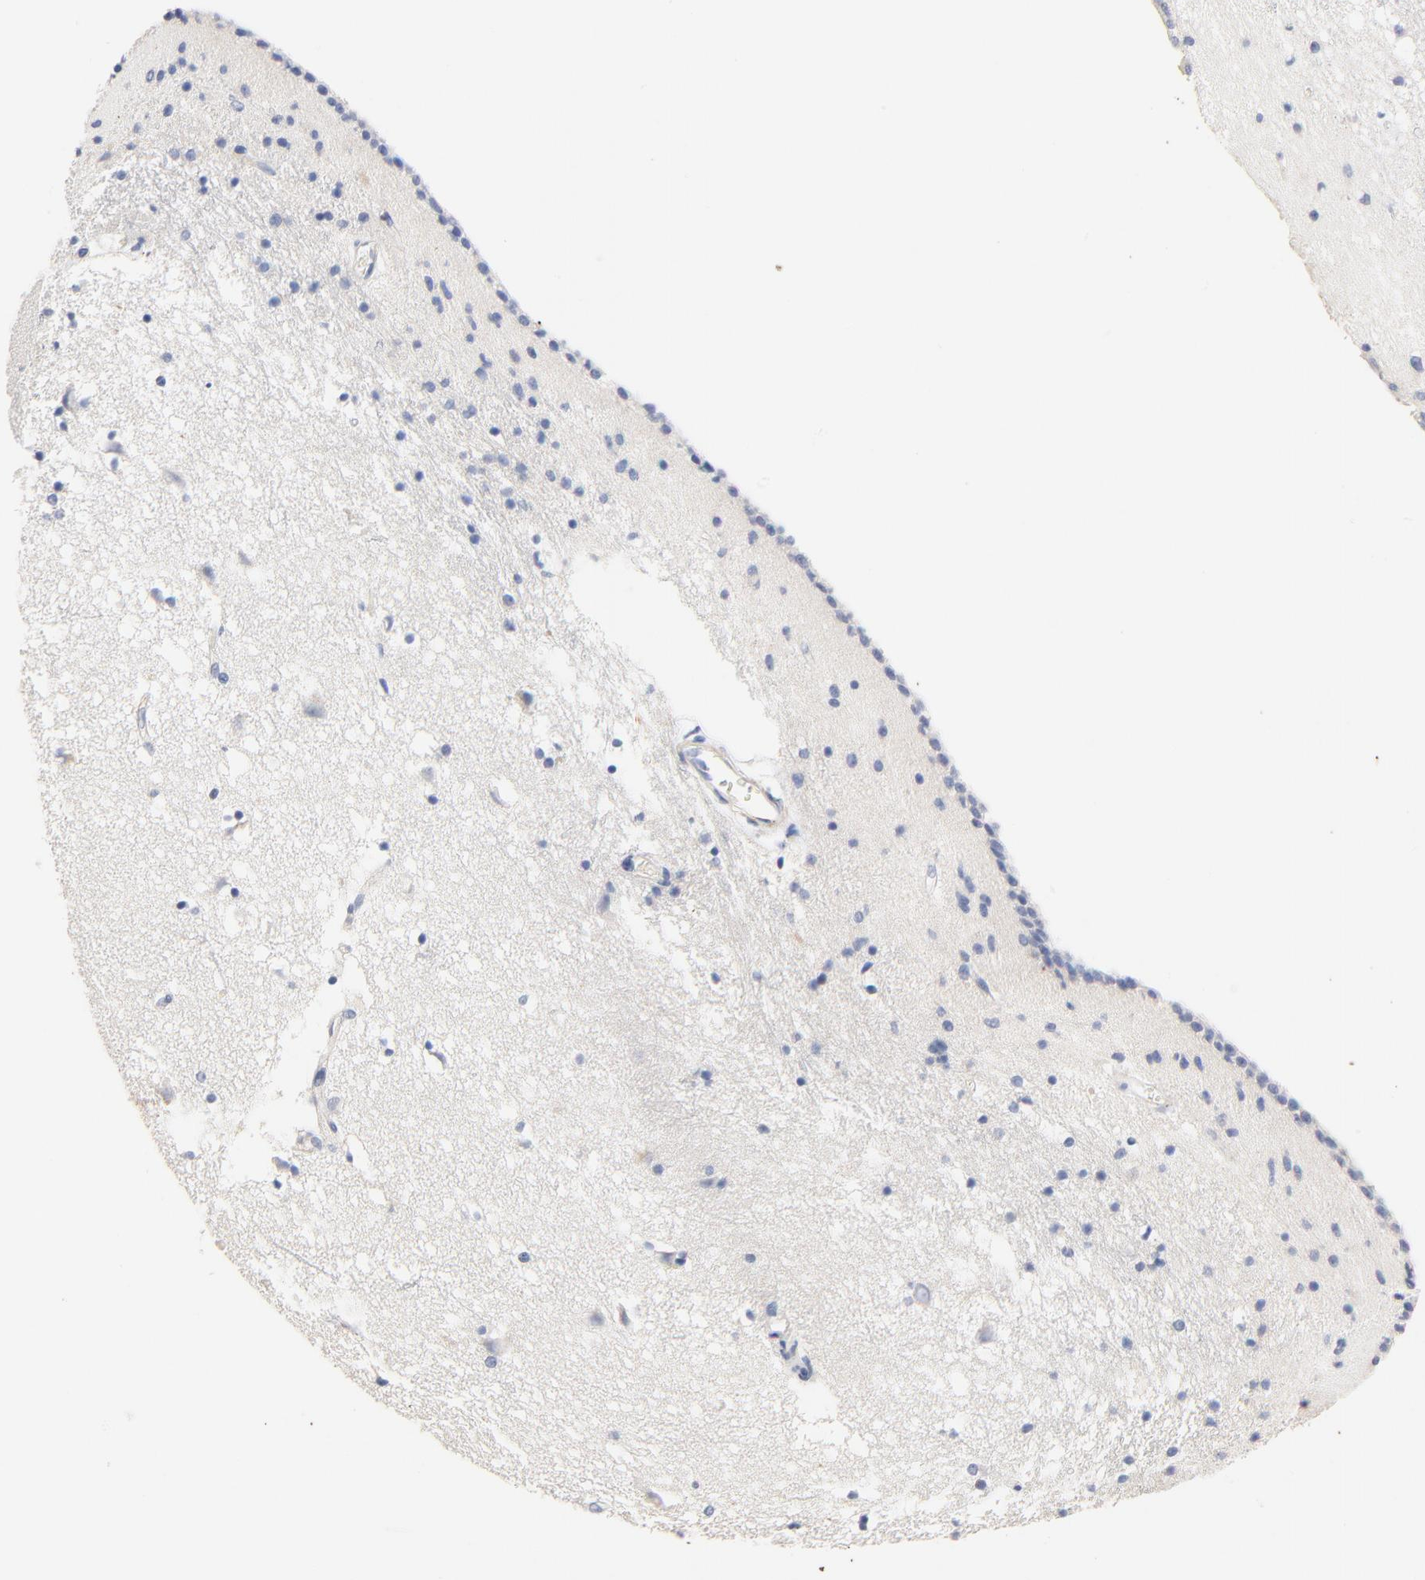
{"staining": {"intensity": "negative", "quantity": "none", "location": "none"}, "tissue": "caudate", "cell_type": "Glial cells", "image_type": "normal", "snomed": [{"axis": "morphology", "description": "Normal tissue, NOS"}, {"axis": "topography", "description": "Lateral ventricle wall"}], "caption": "This histopathology image is of unremarkable caudate stained with immunohistochemistry to label a protein in brown with the nuclei are counter-stained blue. There is no staining in glial cells.", "gene": "AADAC", "patient": {"sex": "male", "age": 45}}